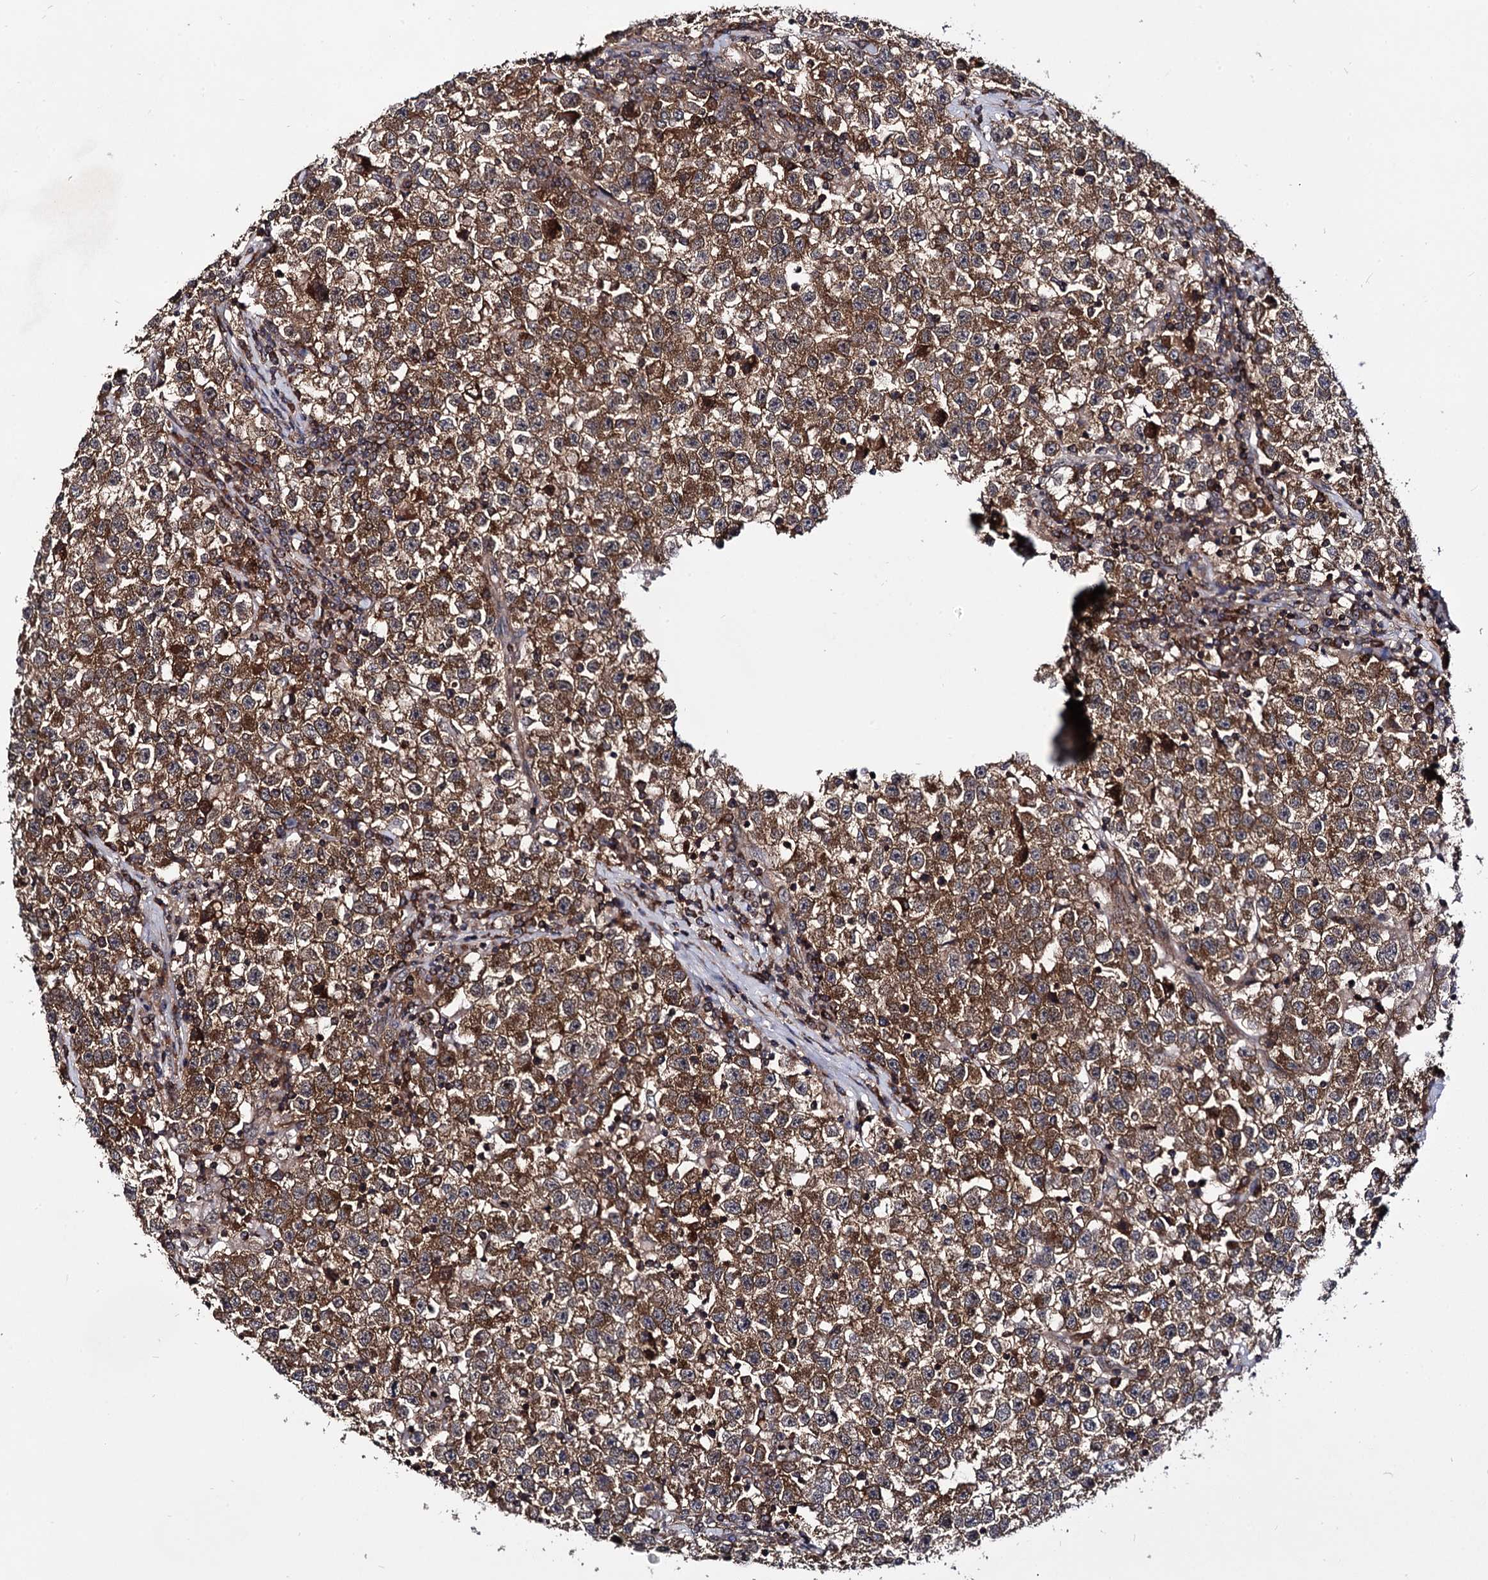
{"staining": {"intensity": "moderate", "quantity": ">75%", "location": "cytoplasmic/membranous,nuclear"}, "tissue": "testis cancer", "cell_type": "Tumor cells", "image_type": "cancer", "snomed": [{"axis": "morphology", "description": "Seminoma, NOS"}, {"axis": "topography", "description": "Testis"}], "caption": "Immunohistochemistry (IHC) (DAB (3,3'-diaminobenzidine)) staining of human testis cancer (seminoma) displays moderate cytoplasmic/membranous and nuclear protein staining in approximately >75% of tumor cells.", "gene": "MICAL2", "patient": {"sex": "male", "age": 22}}